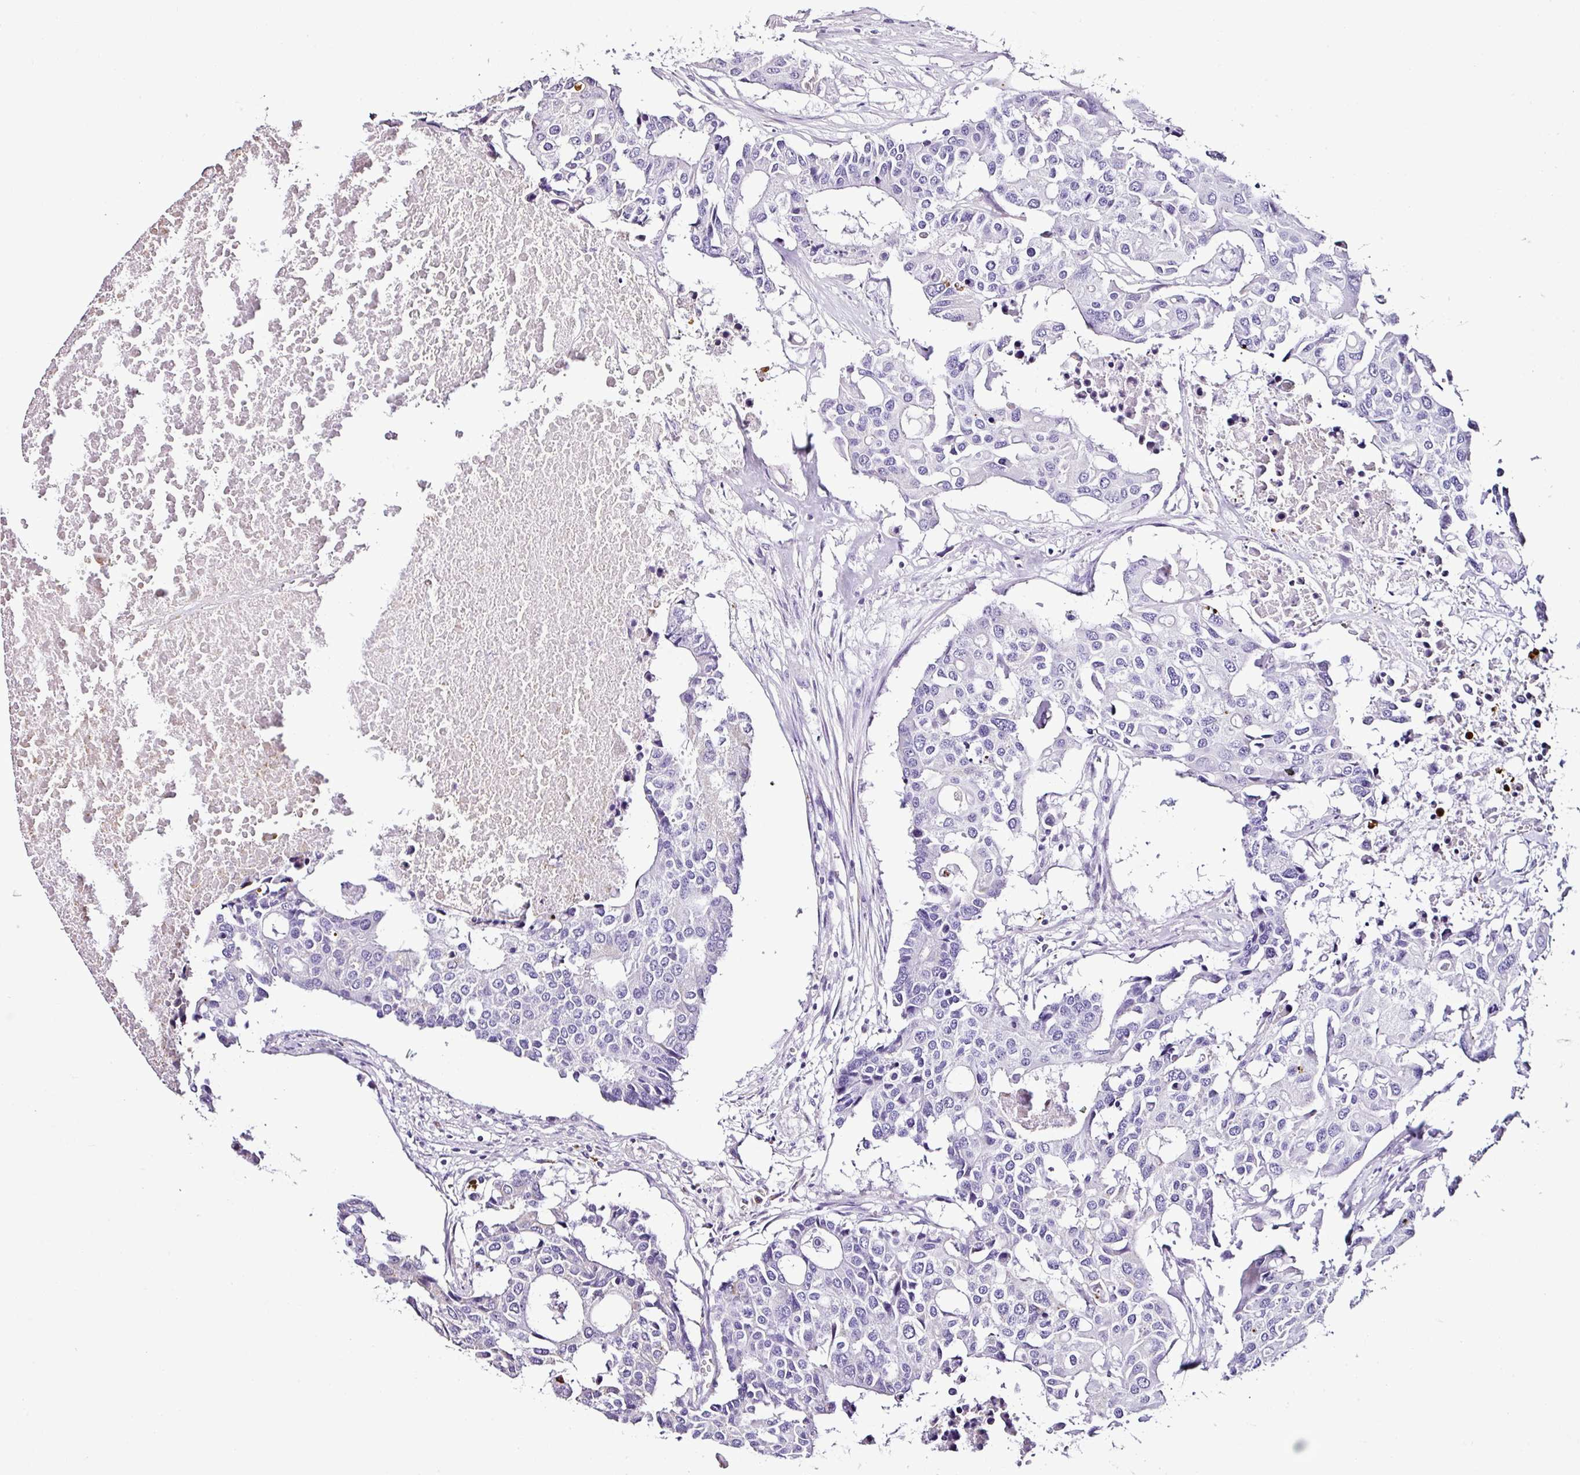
{"staining": {"intensity": "negative", "quantity": "none", "location": "none"}, "tissue": "colorectal cancer", "cell_type": "Tumor cells", "image_type": "cancer", "snomed": [{"axis": "morphology", "description": "Adenocarcinoma, NOS"}, {"axis": "topography", "description": "Colon"}], "caption": "Immunohistochemical staining of human colorectal adenocarcinoma shows no significant positivity in tumor cells. The staining was performed using DAB to visualize the protein expression in brown, while the nuclei were stained in blue with hematoxylin (Magnification: 20x).", "gene": "DPAGT1", "patient": {"sex": "male", "age": 77}}